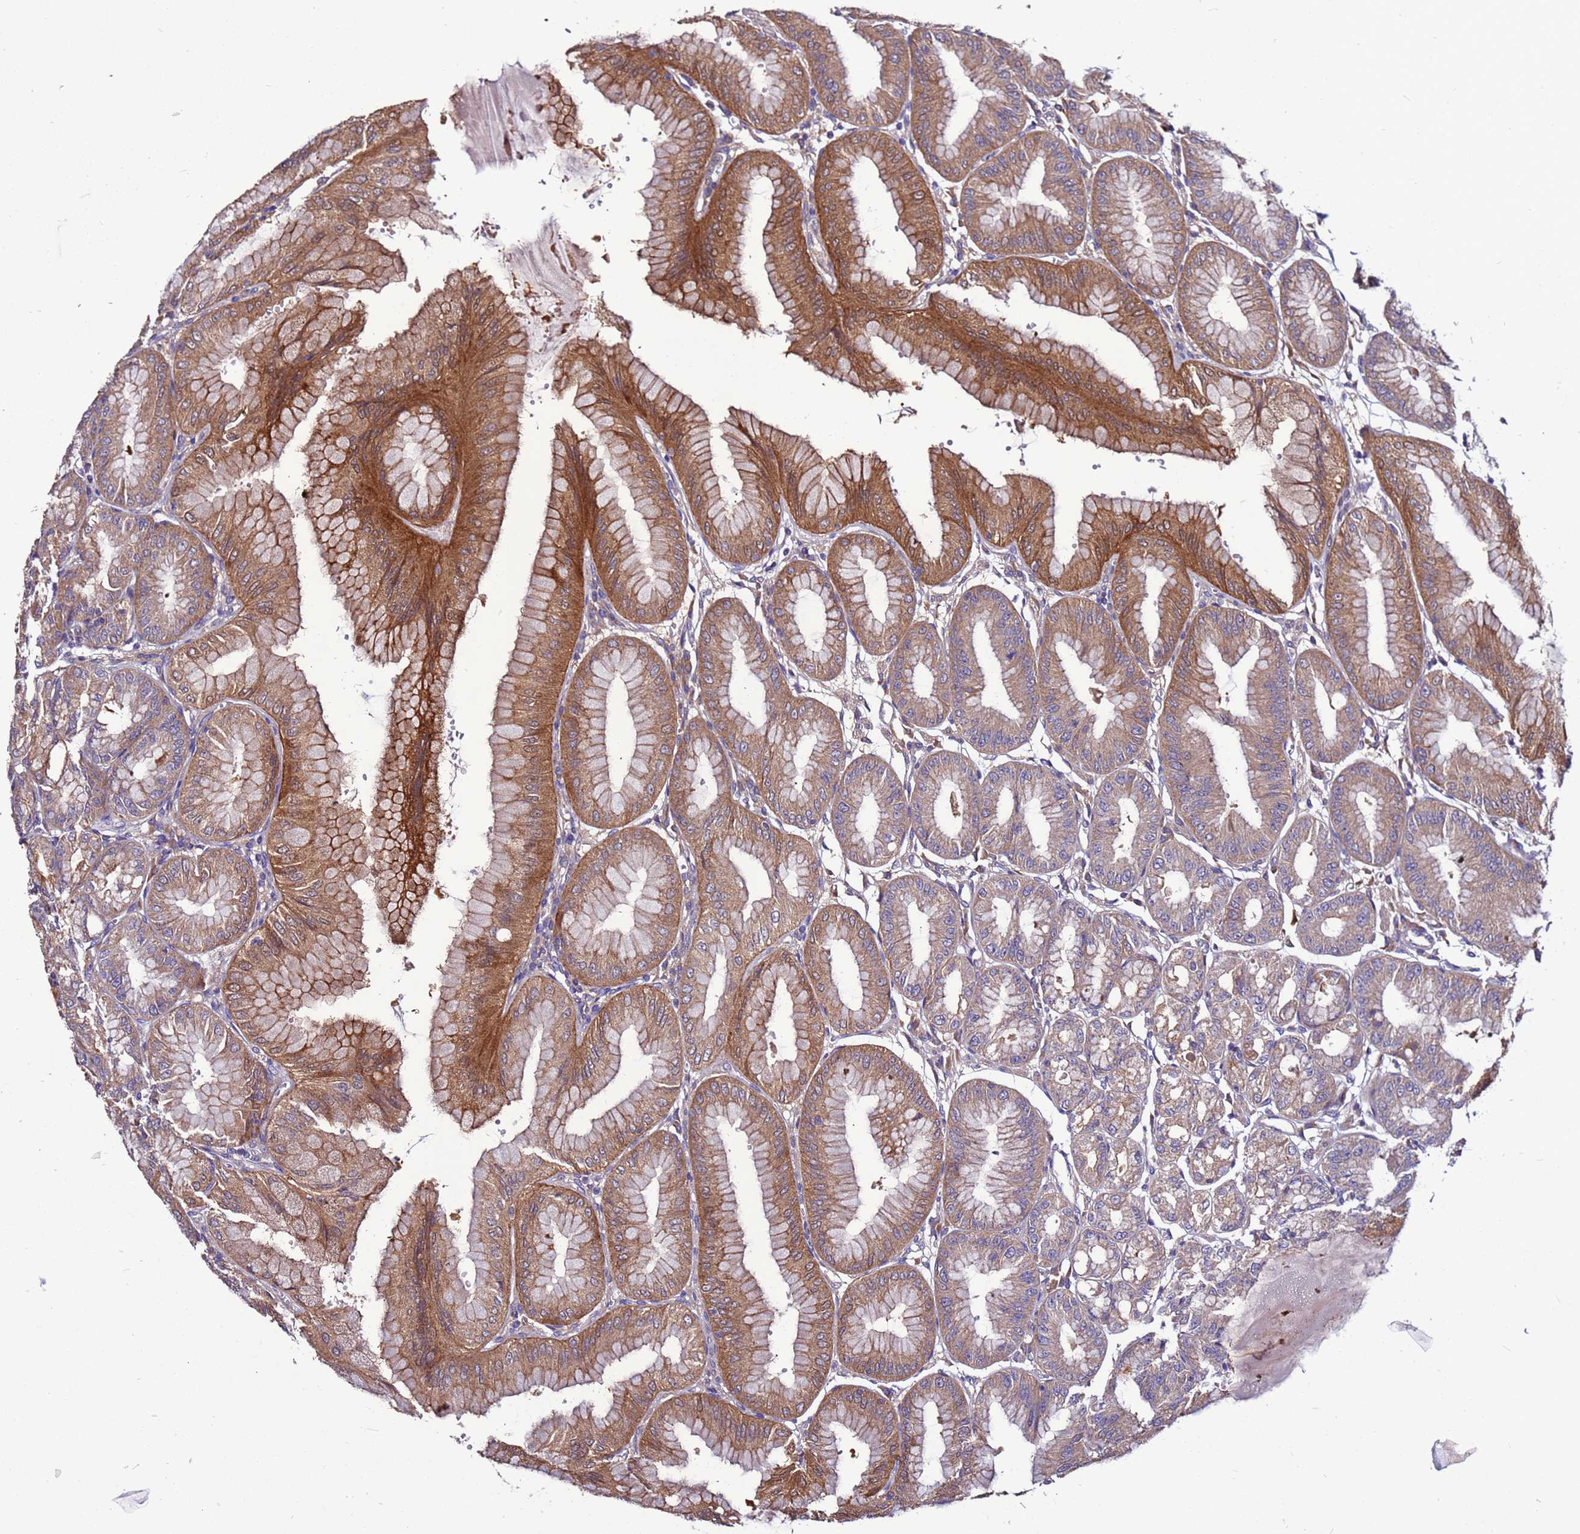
{"staining": {"intensity": "strong", "quantity": "25%-75%", "location": "cytoplasmic/membranous"}, "tissue": "stomach", "cell_type": "Glandular cells", "image_type": "normal", "snomed": [{"axis": "morphology", "description": "Normal tissue, NOS"}, {"axis": "topography", "description": "Stomach, lower"}], "caption": "Protein expression analysis of benign stomach displays strong cytoplasmic/membranous expression in about 25%-75% of glandular cells. (brown staining indicates protein expression, while blue staining denotes nuclei).", "gene": "GAREM1", "patient": {"sex": "male", "age": 71}}